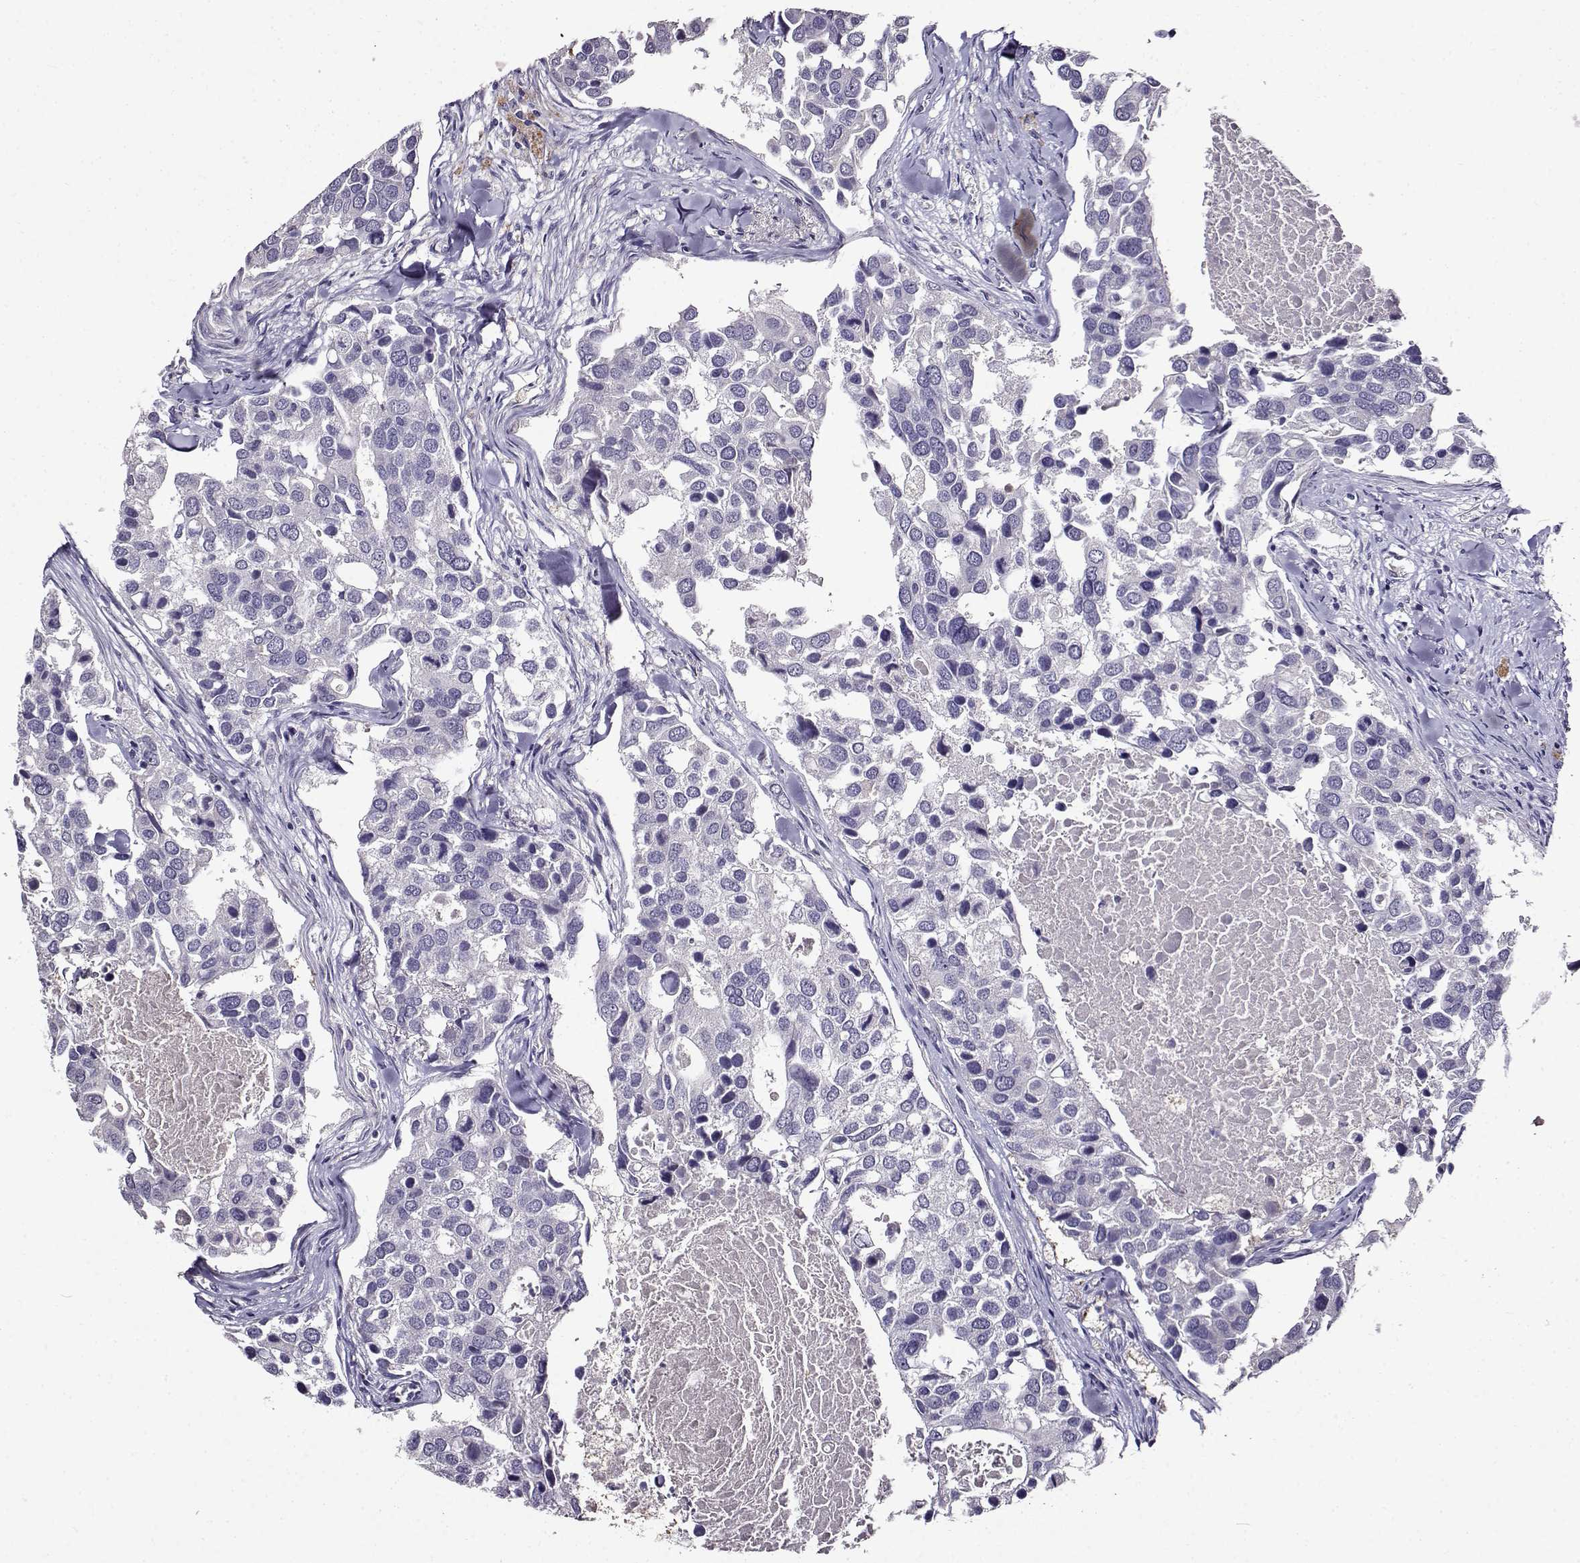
{"staining": {"intensity": "negative", "quantity": "none", "location": "none"}, "tissue": "breast cancer", "cell_type": "Tumor cells", "image_type": "cancer", "snomed": [{"axis": "morphology", "description": "Duct carcinoma"}, {"axis": "topography", "description": "Breast"}], "caption": "Immunohistochemistry (IHC) of human breast cancer demonstrates no expression in tumor cells.", "gene": "PAEP", "patient": {"sex": "female", "age": 83}}